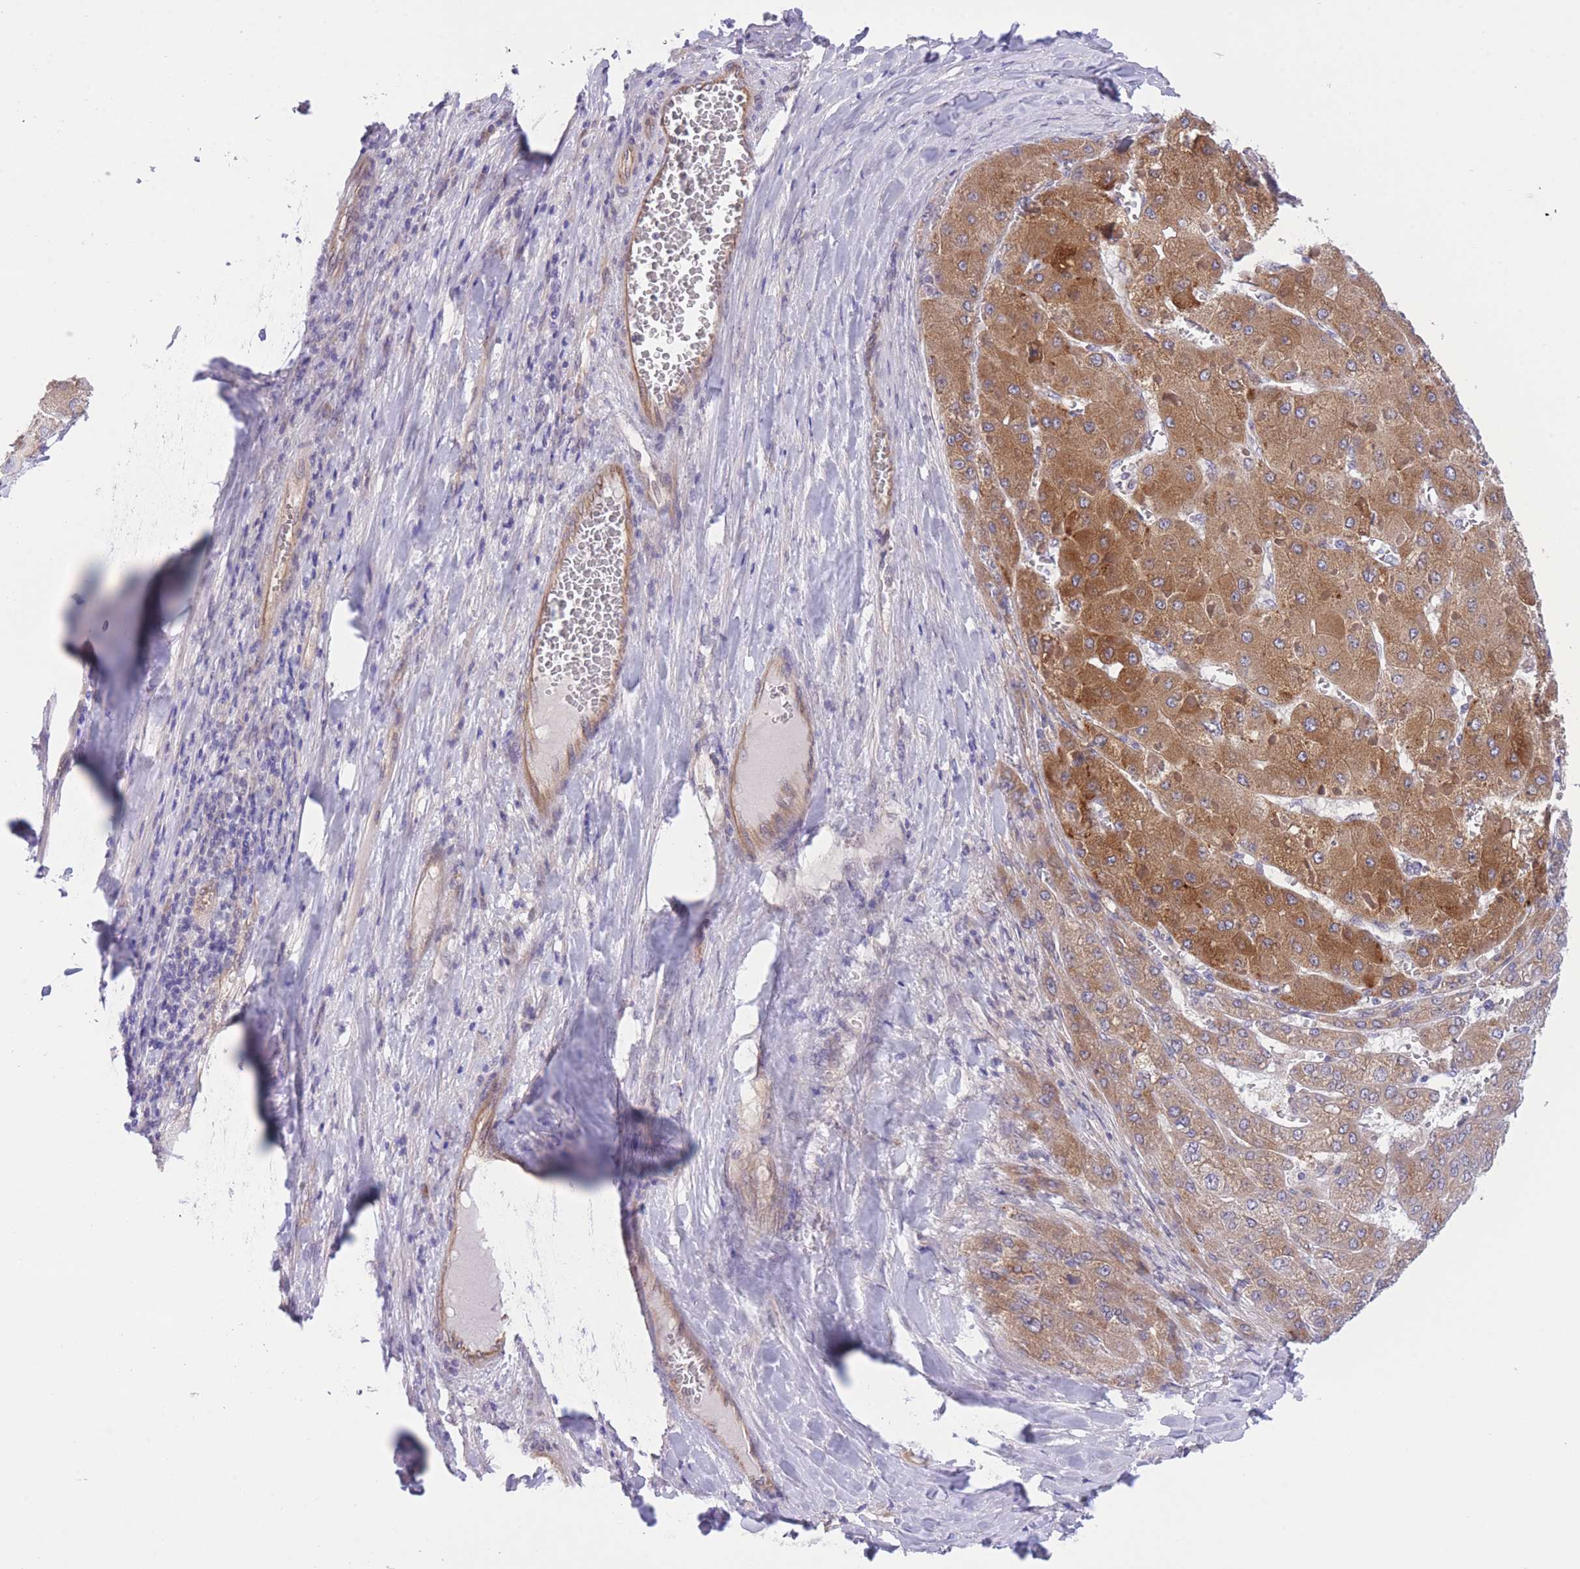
{"staining": {"intensity": "moderate", "quantity": ">75%", "location": "cytoplasmic/membranous"}, "tissue": "liver cancer", "cell_type": "Tumor cells", "image_type": "cancer", "snomed": [{"axis": "morphology", "description": "Carcinoma, Hepatocellular, NOS"}, {"axis": "topography", "description": "Liver"}], "caption": "An immunohistochemistry photomicrograph of neoplastic tissue is shown. Protein staining in brown highlights moderate cytoplasmic/membranous positivity in hepatocellular carcinoma (liver) within tumor cells. The staining is performed using DAB brown chromogen to label protein expression. The nuclei are counter-stained blue using hematoxylin.", "gene": "WWOX", "patient": {"sex": "female", "age": 73}}